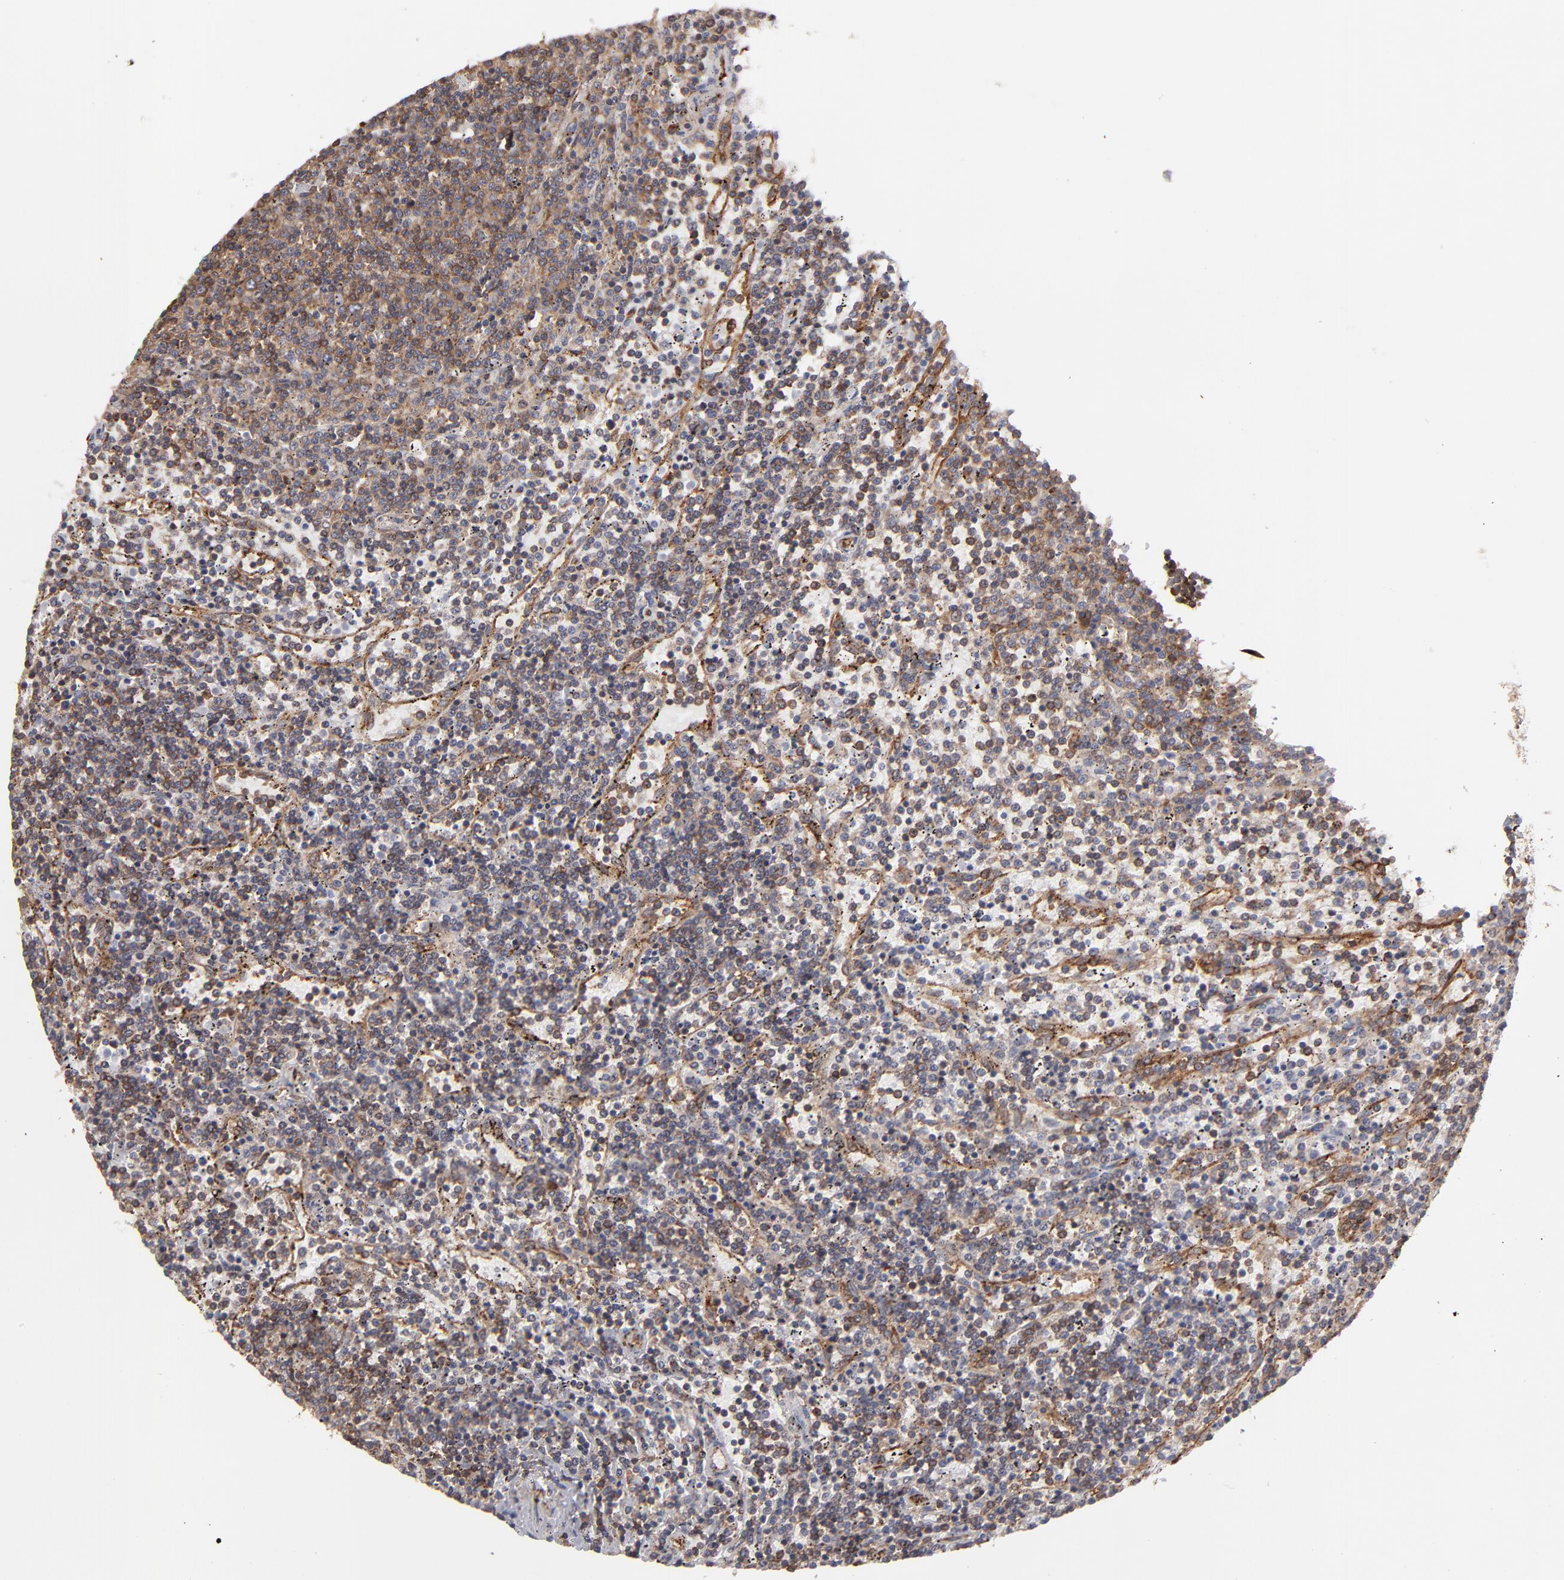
{"staining": {"intensity": "weak", "quantity": "25%-75%", "location": "cytoplasmic/membranous"}, "tissue": "lymphoma", "cell_type": "Tumor cells", "image_type": "cancer", "snomed": [{"axis": "morphology", "description": "Malignant lymphoma, non-Hodgkin's type, Low grade"}, {"axis": "topography", "description": "Spleen"}], "caption": "A low amount of weak cytoplasmic/membranous staining is seen in approximately 25%-75% of tumor cells in lymphoma tissue.", "gene": "KTN1", "patient": {"sex": "female", "age": 50}}